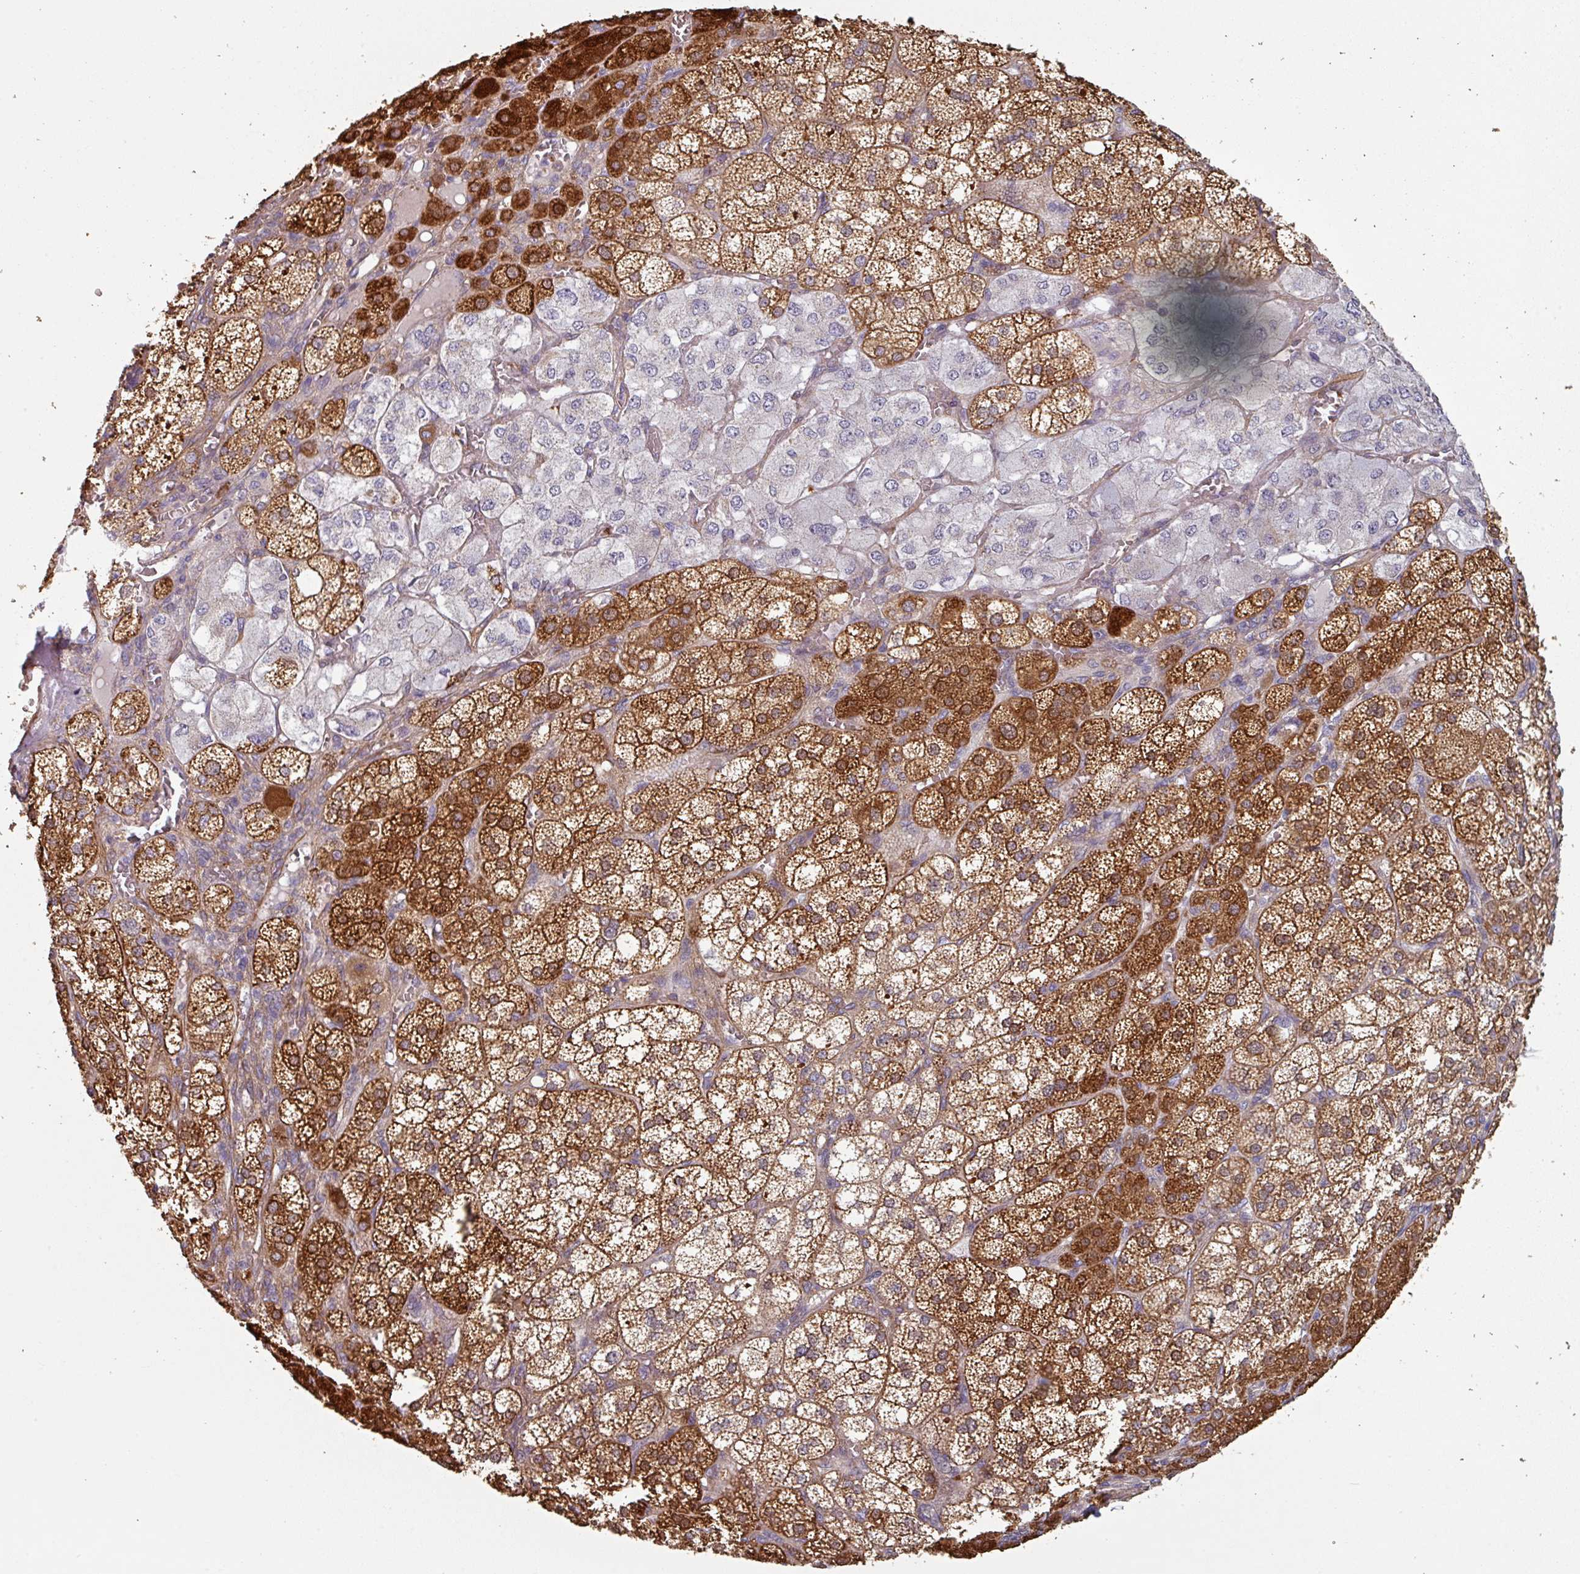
{"staining": {"intensity": "strong", "quantity": ">75%", "location": "cytoplasmic/membranous"}, "tissue": "adrenal gland", "cell_type": "Glandular cells", "image_type": "normal", "snomed": [{"axis": "morphology", "description": "Normal tissue, NOS"}, {"axis": "topography", "description": "Adrenal gland"}], "caption": "A high-resolution image shows immunohistochemistry staining of unremarkable adrenal gland, which demonstrates strong cytoplasmic/membranous staining in about >75% of glandular cells.", "gene": "GSTA1", "patient": {"sex": "female", "age": 60}}